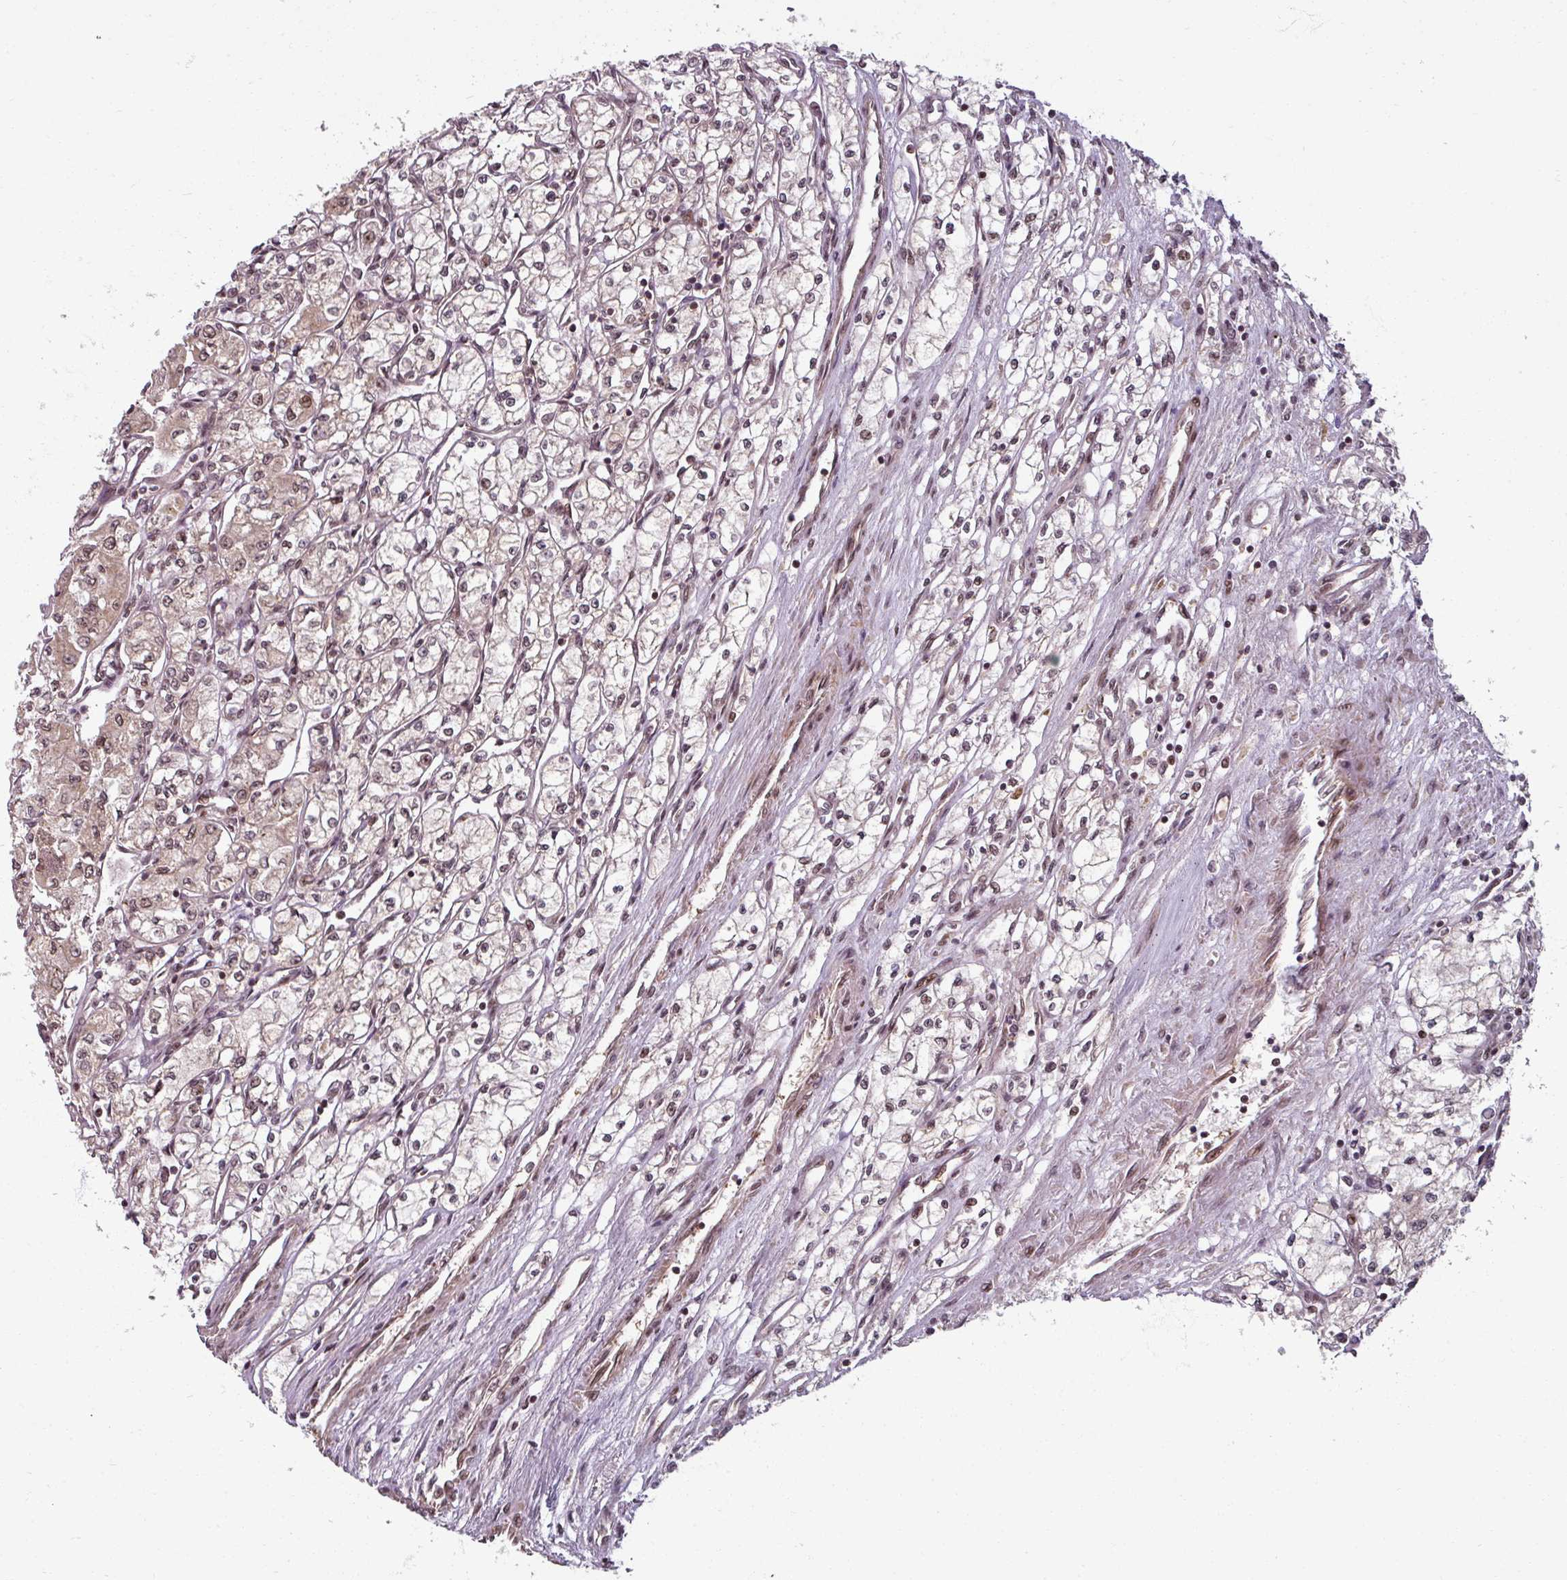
{"staining": {"intensity": "moderate", "quantity": "<25%", "location": "nuclear"}, "tissue": "renal cancer", "cell_type": "Tumor cells", "image_type": "cancer", "snomed": [{"axis": "morphology", "description": "Adenocarcinoma, NOS"}, {"axis": "topography", "description": "Kidney"}], "caption": "High-magnification brightfield microscopy of renal cancer stained with DAB (brown) and counterstained with hematoxylin (blue). tumor cells exhibit moderate nuclear positivity is appreciated in about<25% of cells. Nuclei are stained in blue.", "gene": "SWI5", "patient": {"sex": "male", "age": 59}}